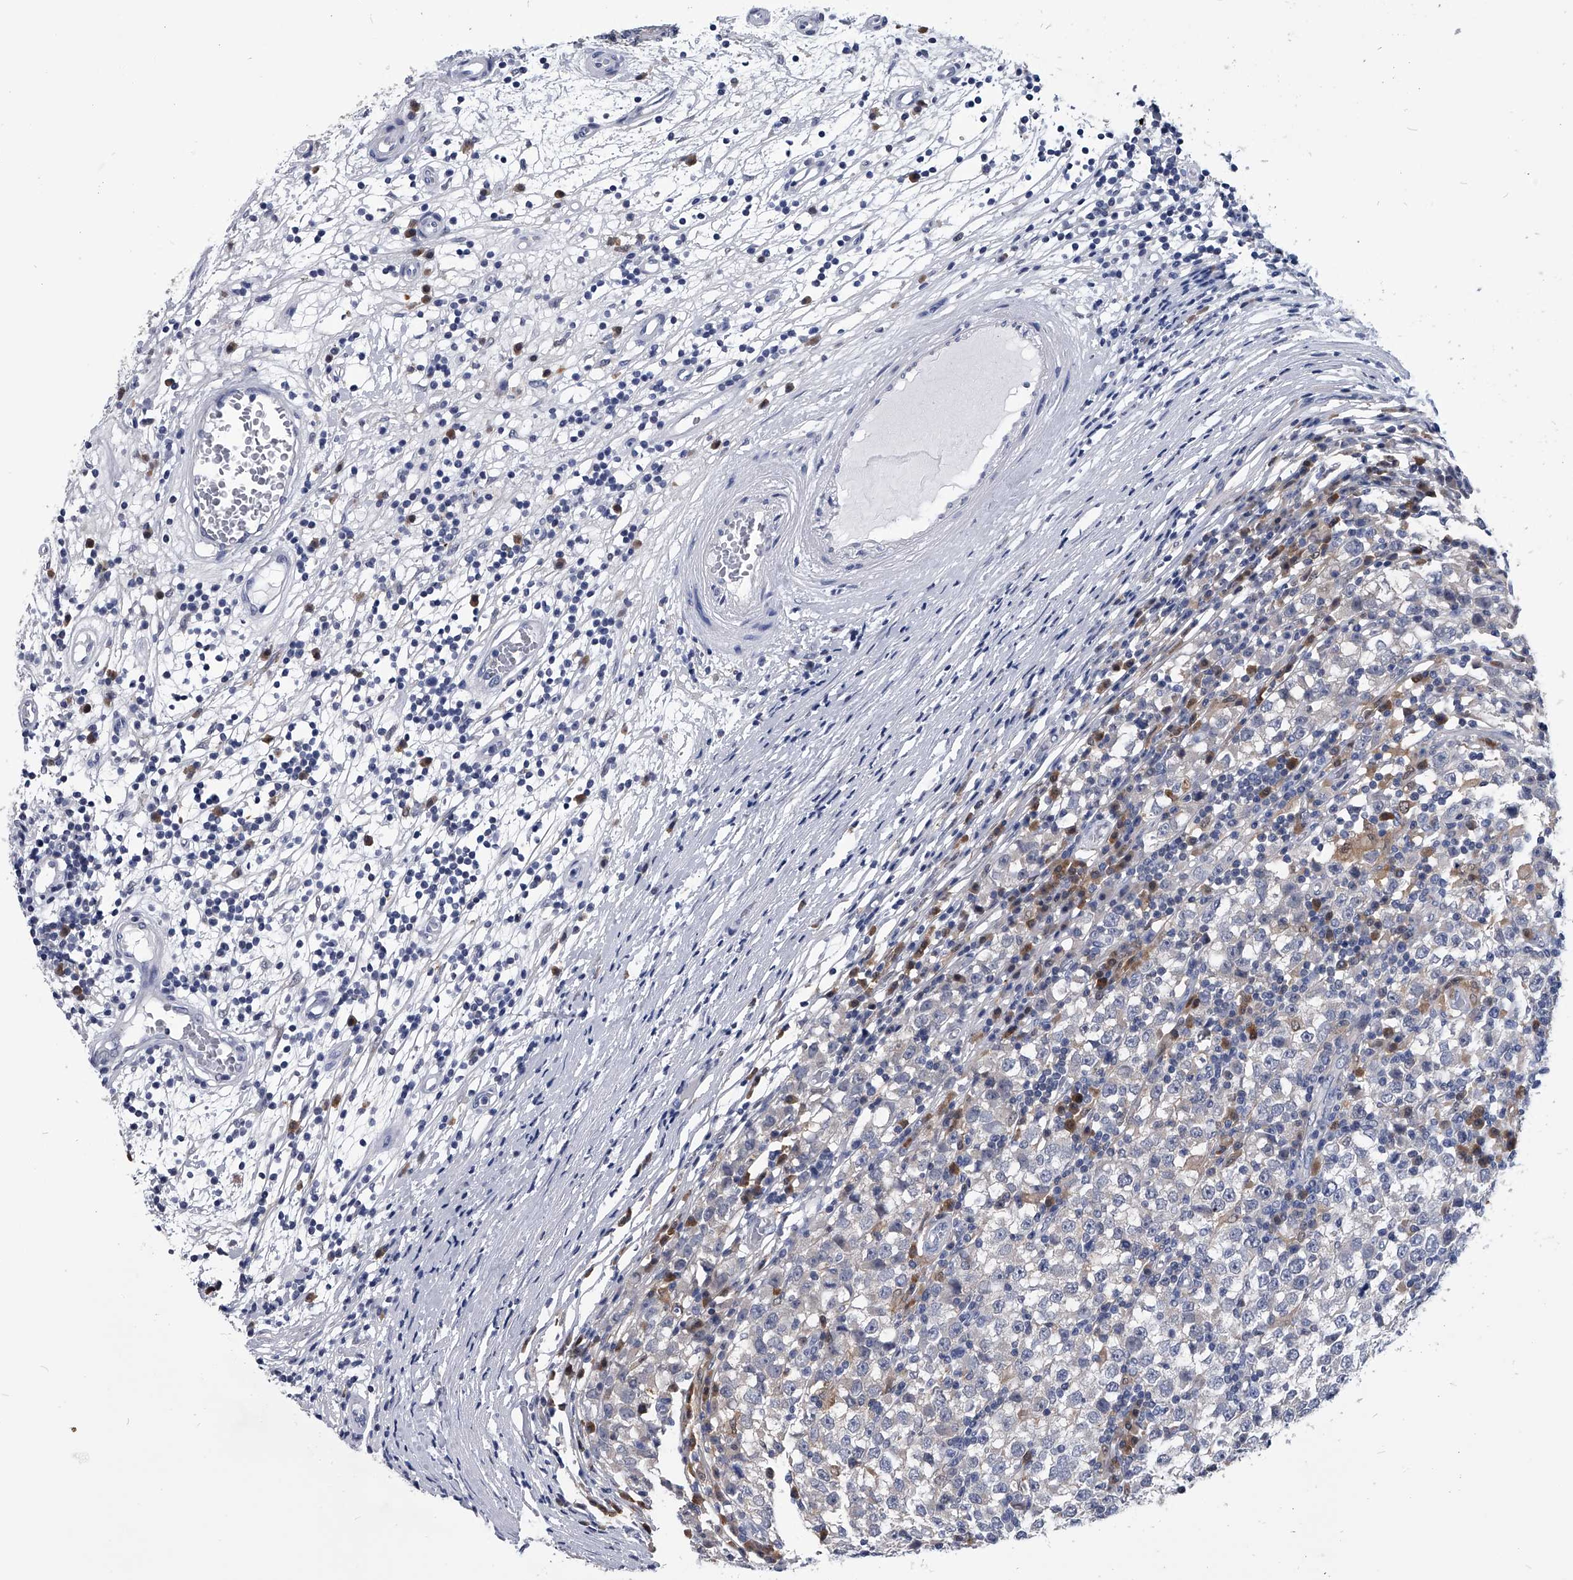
{"staining": {"intensity": "negative", "quantity": "none", "location": "none"}, "tissue": "testis cancer", "cell_type": "Tumor cells", "image_type": "cancer", "snomed": [{"axis": "morphology", "description": "Seminoma, NOS"}, {"axis": "topography", "description": "Testis"}], "caption": "Immunohistochemistry histopathology image of testis cancer (seminoma) stained for a protein (brown), which exhibits no staining in tumor cells. (DAB immunohistochemistry with hematoxylin counter stain).", "gene": "PDXK", "patient": {"sex": "male", "age": 65}}